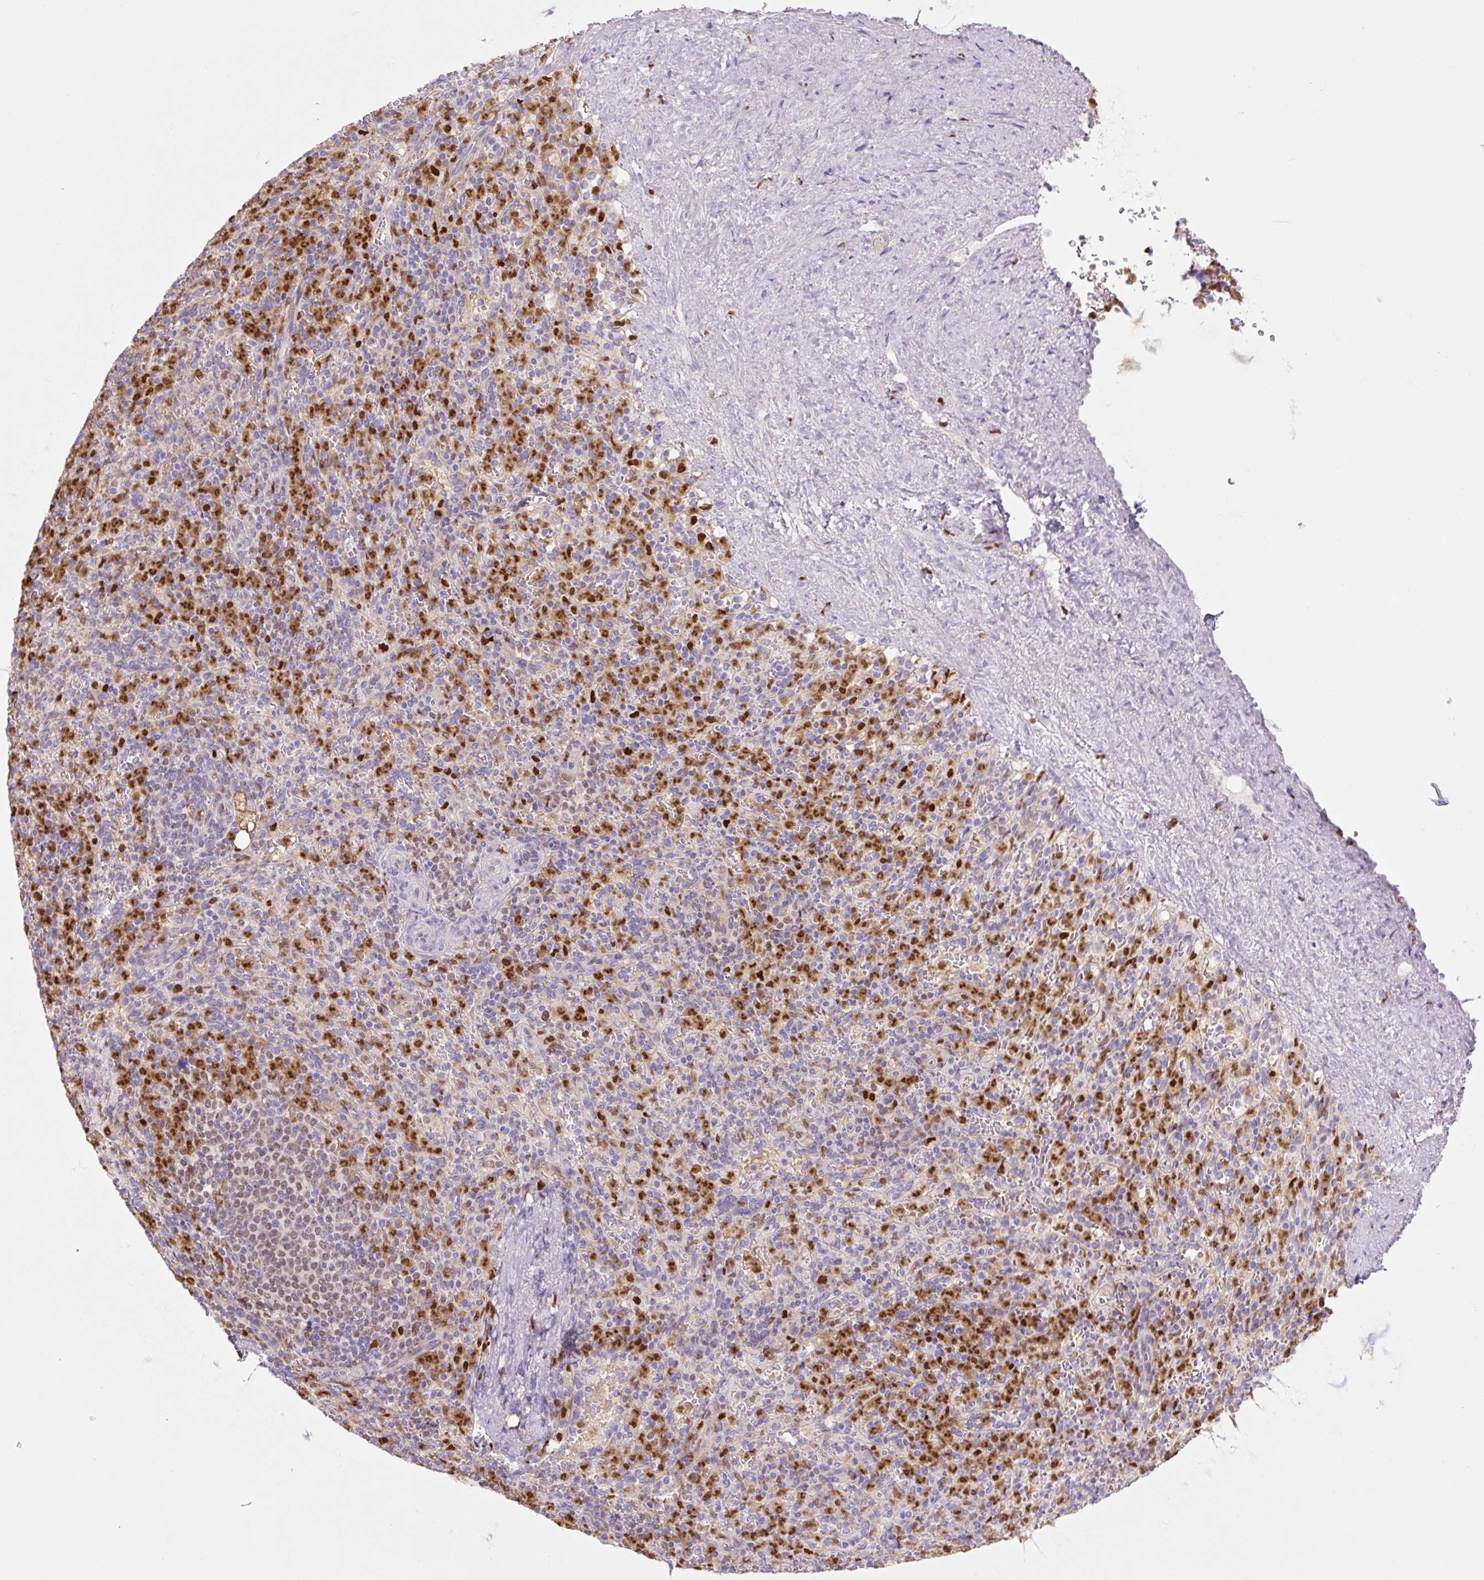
{"staining": {"intensity": "strong", "quantity": "25%-75%", "location": "nuclear"}, "tissue": "spleen", "cell_type": "Cells in red pulp", "image_type": "normal", "snomed": [{"axis": "morphology", "description": "Normal tissue, NOS"}, {"axis": "topography", "description": "Spleen"}], "caption": "Benign spleen displays strong nuclear expression in approximately 25%-75% of cells in red pulp.", "gene": "SPI1", "patient": {"sex": "female", "age": 74}}